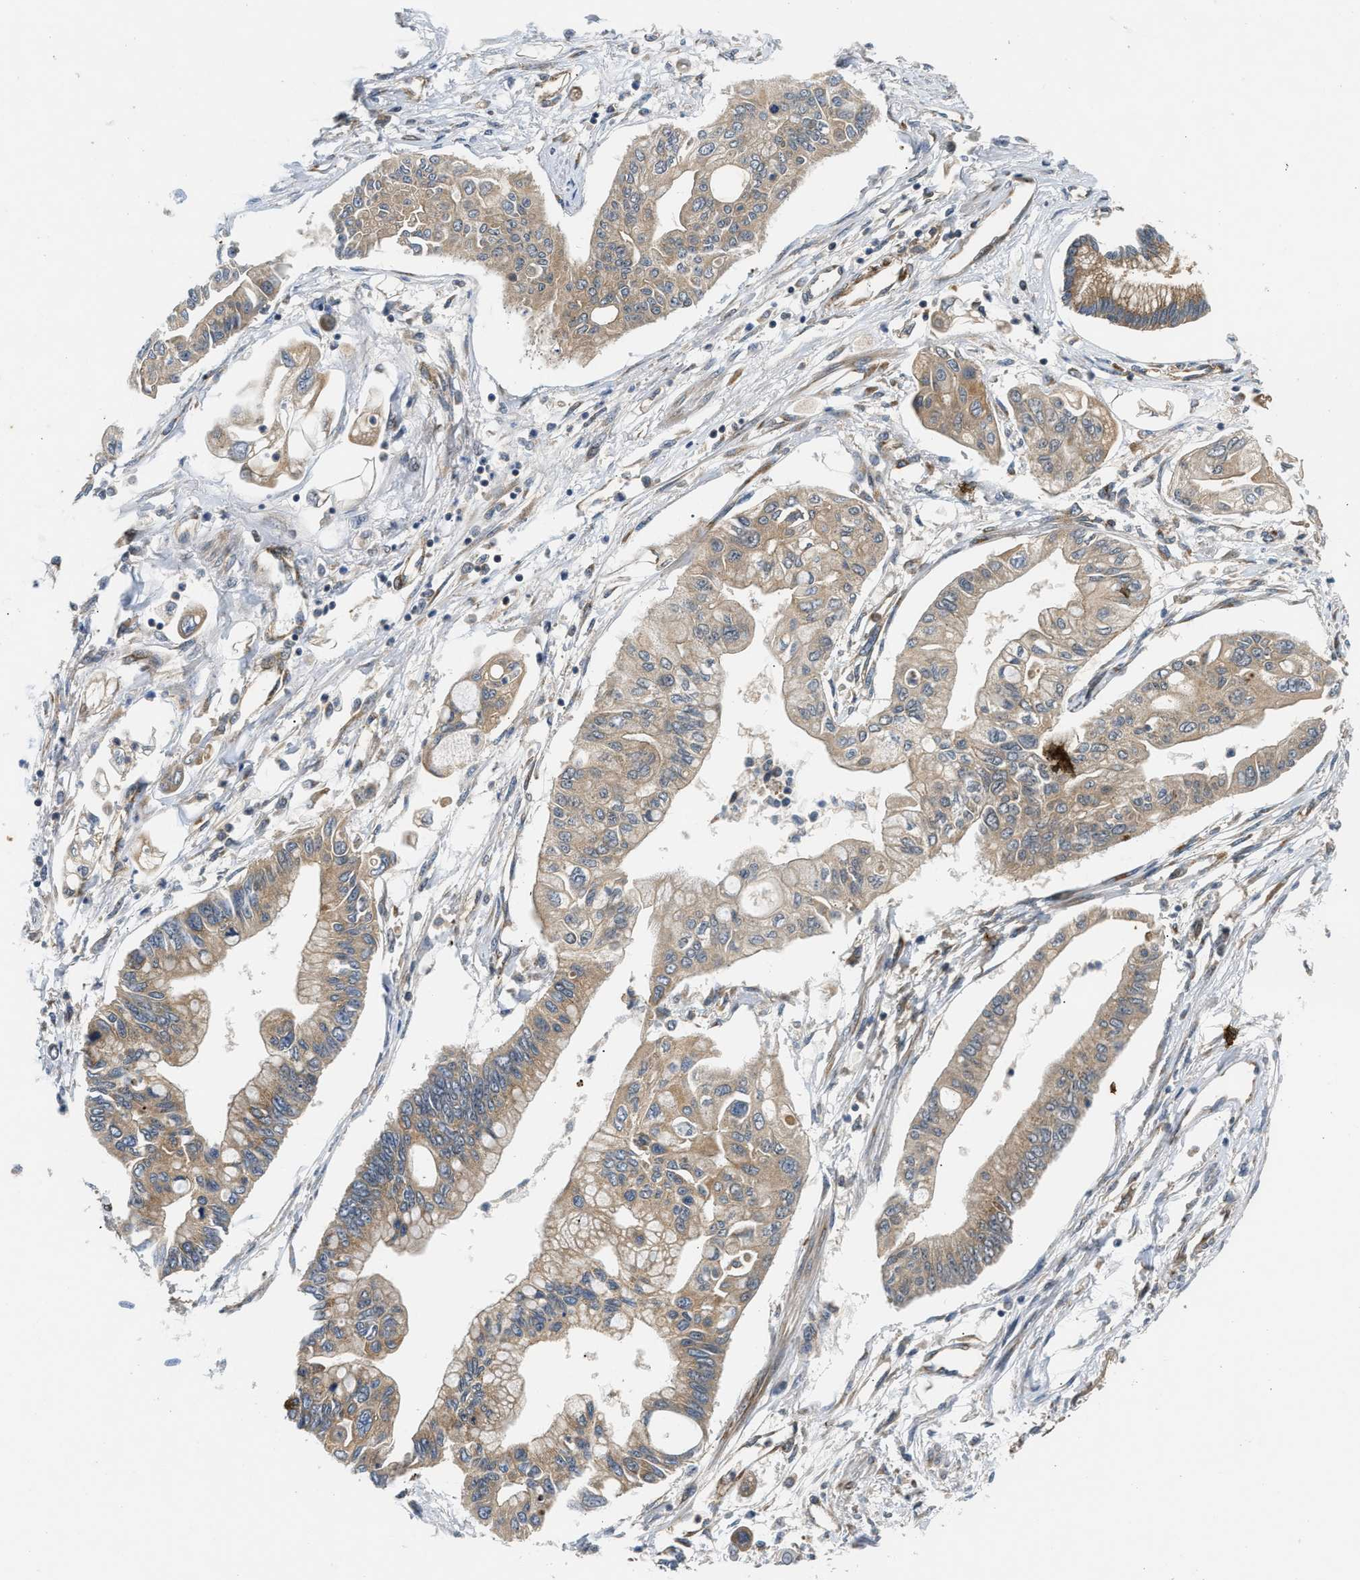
{"staining": {"intensity": "weak", "quantity": ">75%", "location": "cytoplasmic/membranous"}, "tissue": "pancreatic cancer", "cell_type": "Tumor cells", "image_type": "cancer", "snomed": [{"axis": "morphology", "description": "Adenocarcinoma, NOS"}, {"axis": "topography", "description": "Pancreas"}], "caption": "The photomicrograph exhibits staining of pancreatic adenocarcinoma, revealing weak cytoplasmic/membranous protein positivity (brown color) within tumor cells.", "gene": "PNPLA8", "patient": {"sex": "female", "age": 77}}